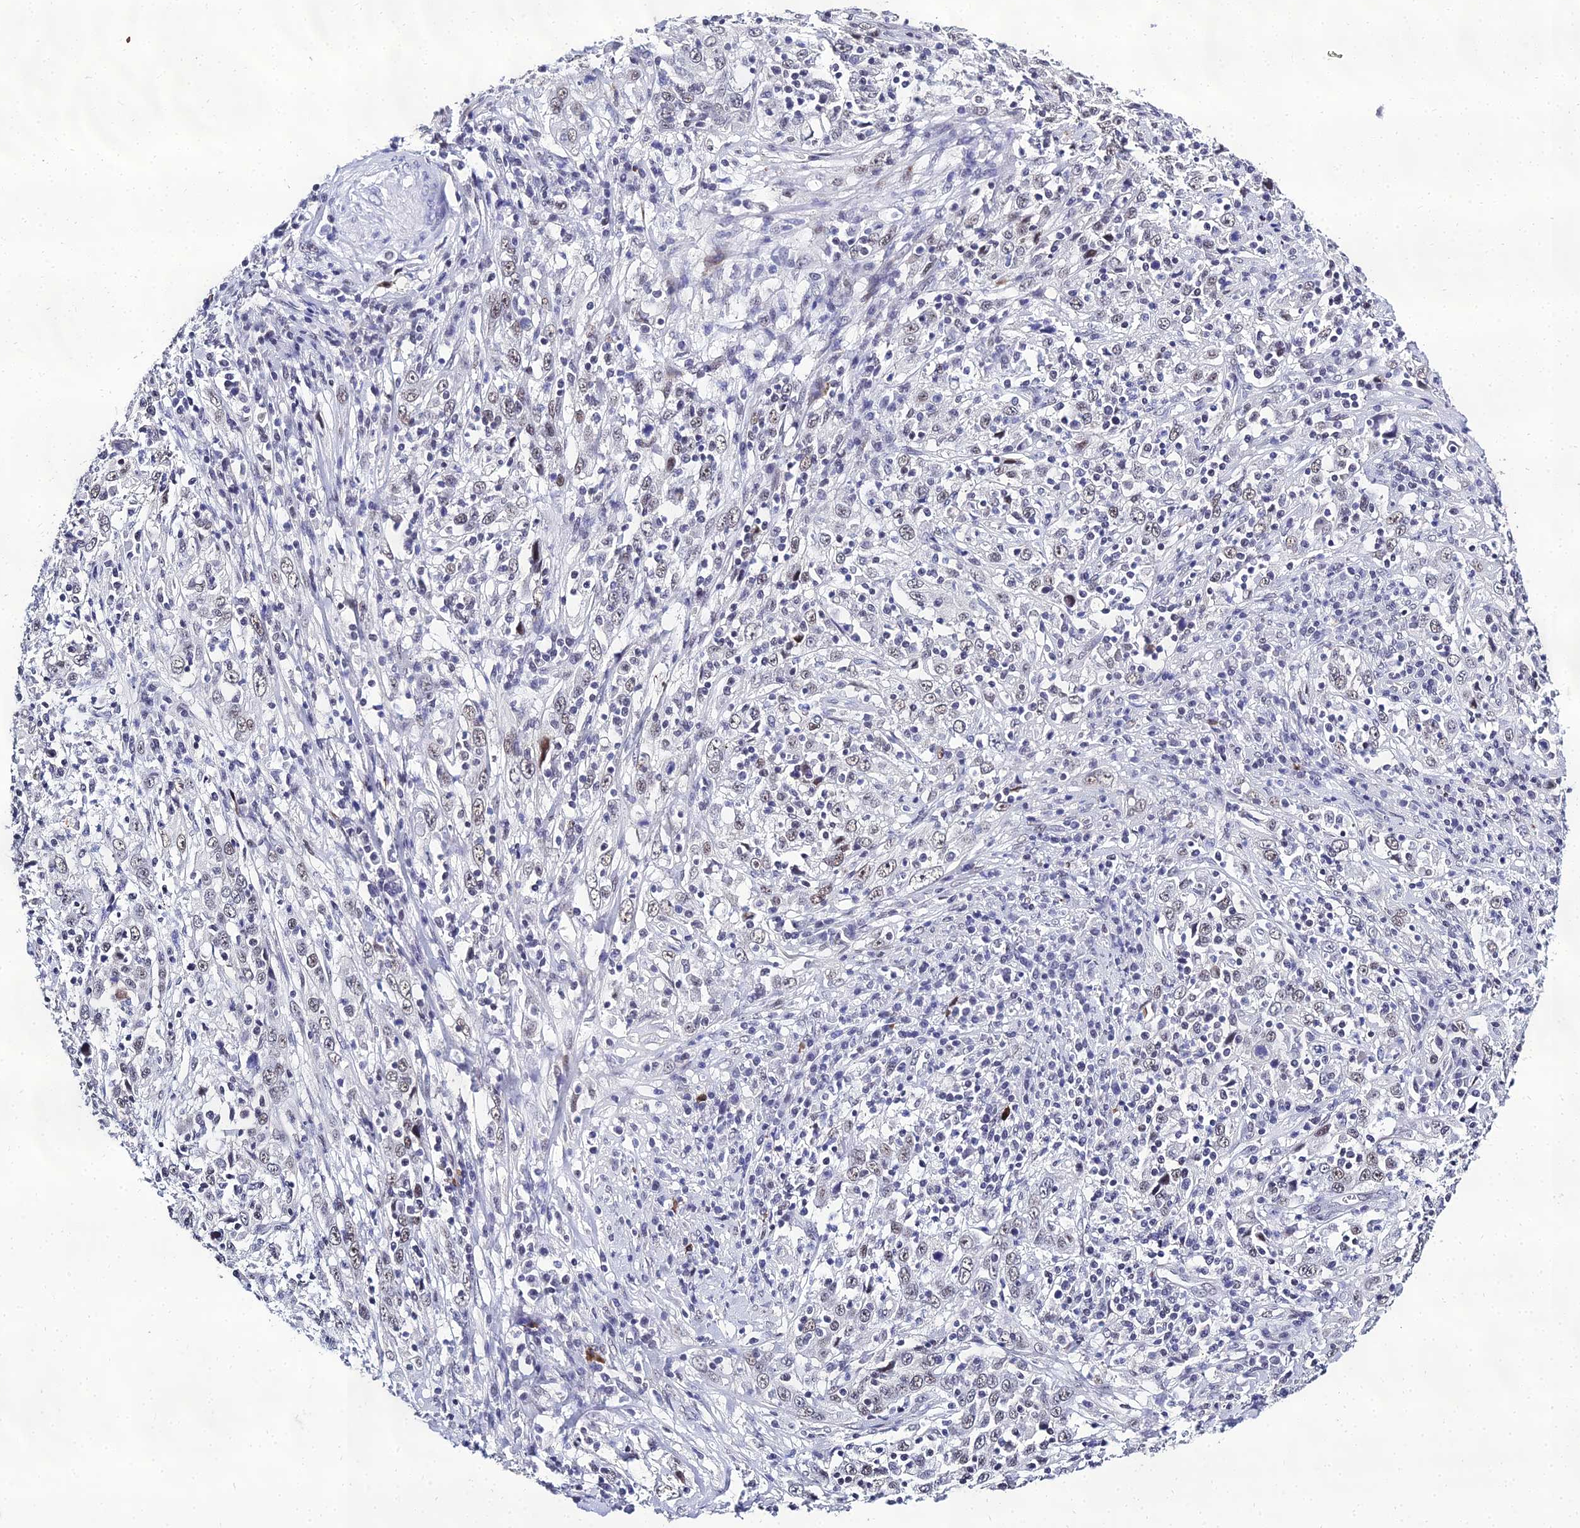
{"staining": {"intensity": "weak", "quantity": "25%-75%", "location": "nuclear"}, "tissue": "cervical cancer", "cell_type": "Tumor cells", "image_type": "cancer", "snomed": [{"axis": "morphology", "description": "Squamous cell carcinoma, NOS"}, {"axis": "topography", "description": "Cervix"}], "caption": "Immunohistochemistry (IHC) photomicrograph of neoplastic tissue: cervical cancer stained using IHC displays low levels of weak protein expression localized specifically in the nuclear of tumor cells, appearing as a nuclear brown color.", "gene": "PPP4R2", "patient": {"sex": "female", "age": 46}}